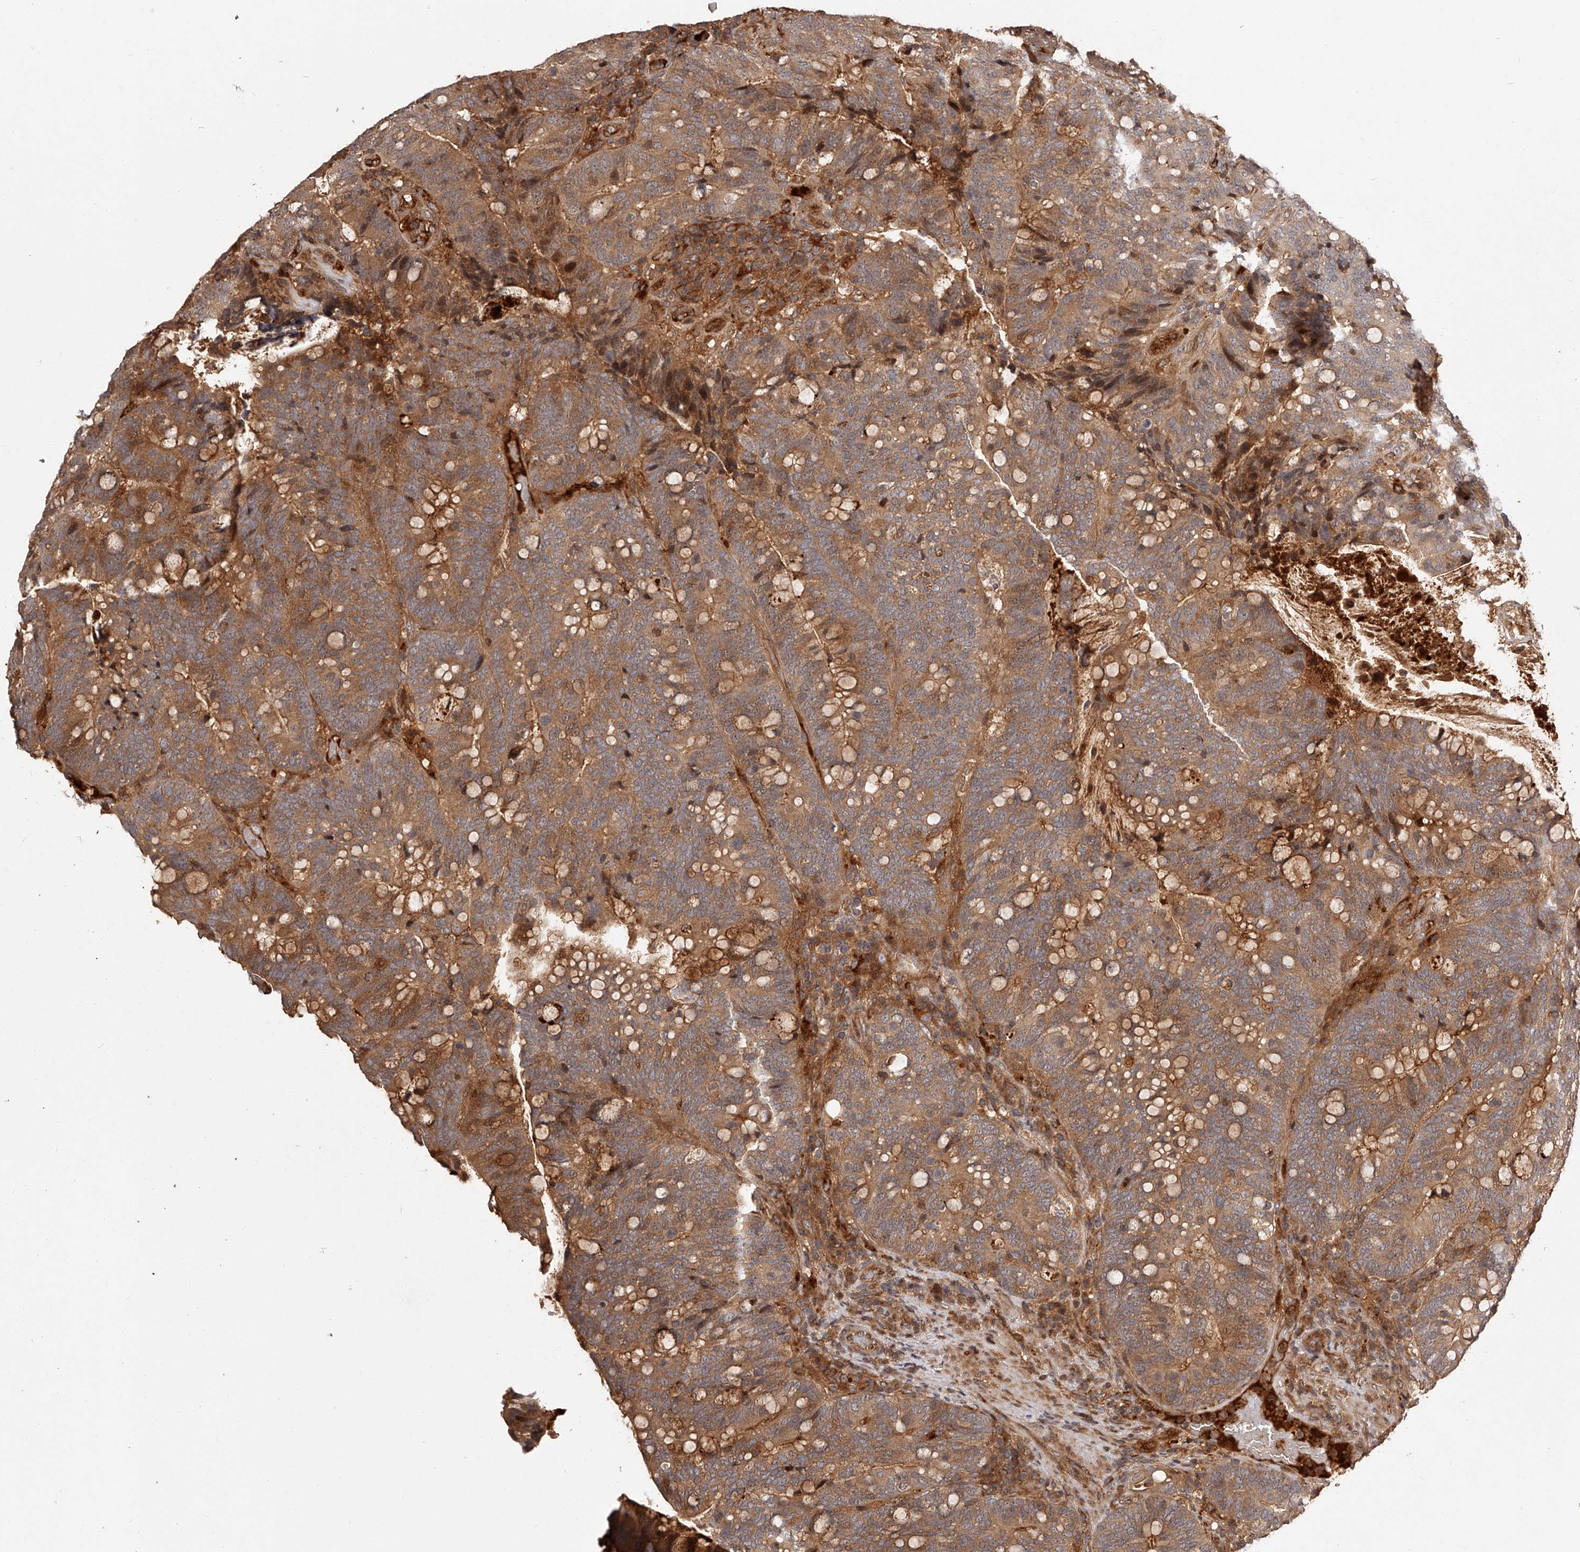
{"staining": {"intensity": "moderate", "quantity": ">75%", "location": "cytoplasmic/membranous"}, "tissue": "colorectal cancer", "cell_type": "Tumor cells", "image_type": "cancer", "snomed": [{"axis": "morphology", "description": "Adenocarcinoma, NOS"}, {"axis": "topography", "description": "Colon"}], "caption": "Immunohistochemistry (IHC) (DAB (3,3'-diaminobenzidine)) staining of adenocarcinoma (colorectal) reveals moderate cytoplasmic/membranous protein staining in about >75% of tumor cells.", "gene": "CRYZL1", "patient": {"sex": "female", "age": 66}}